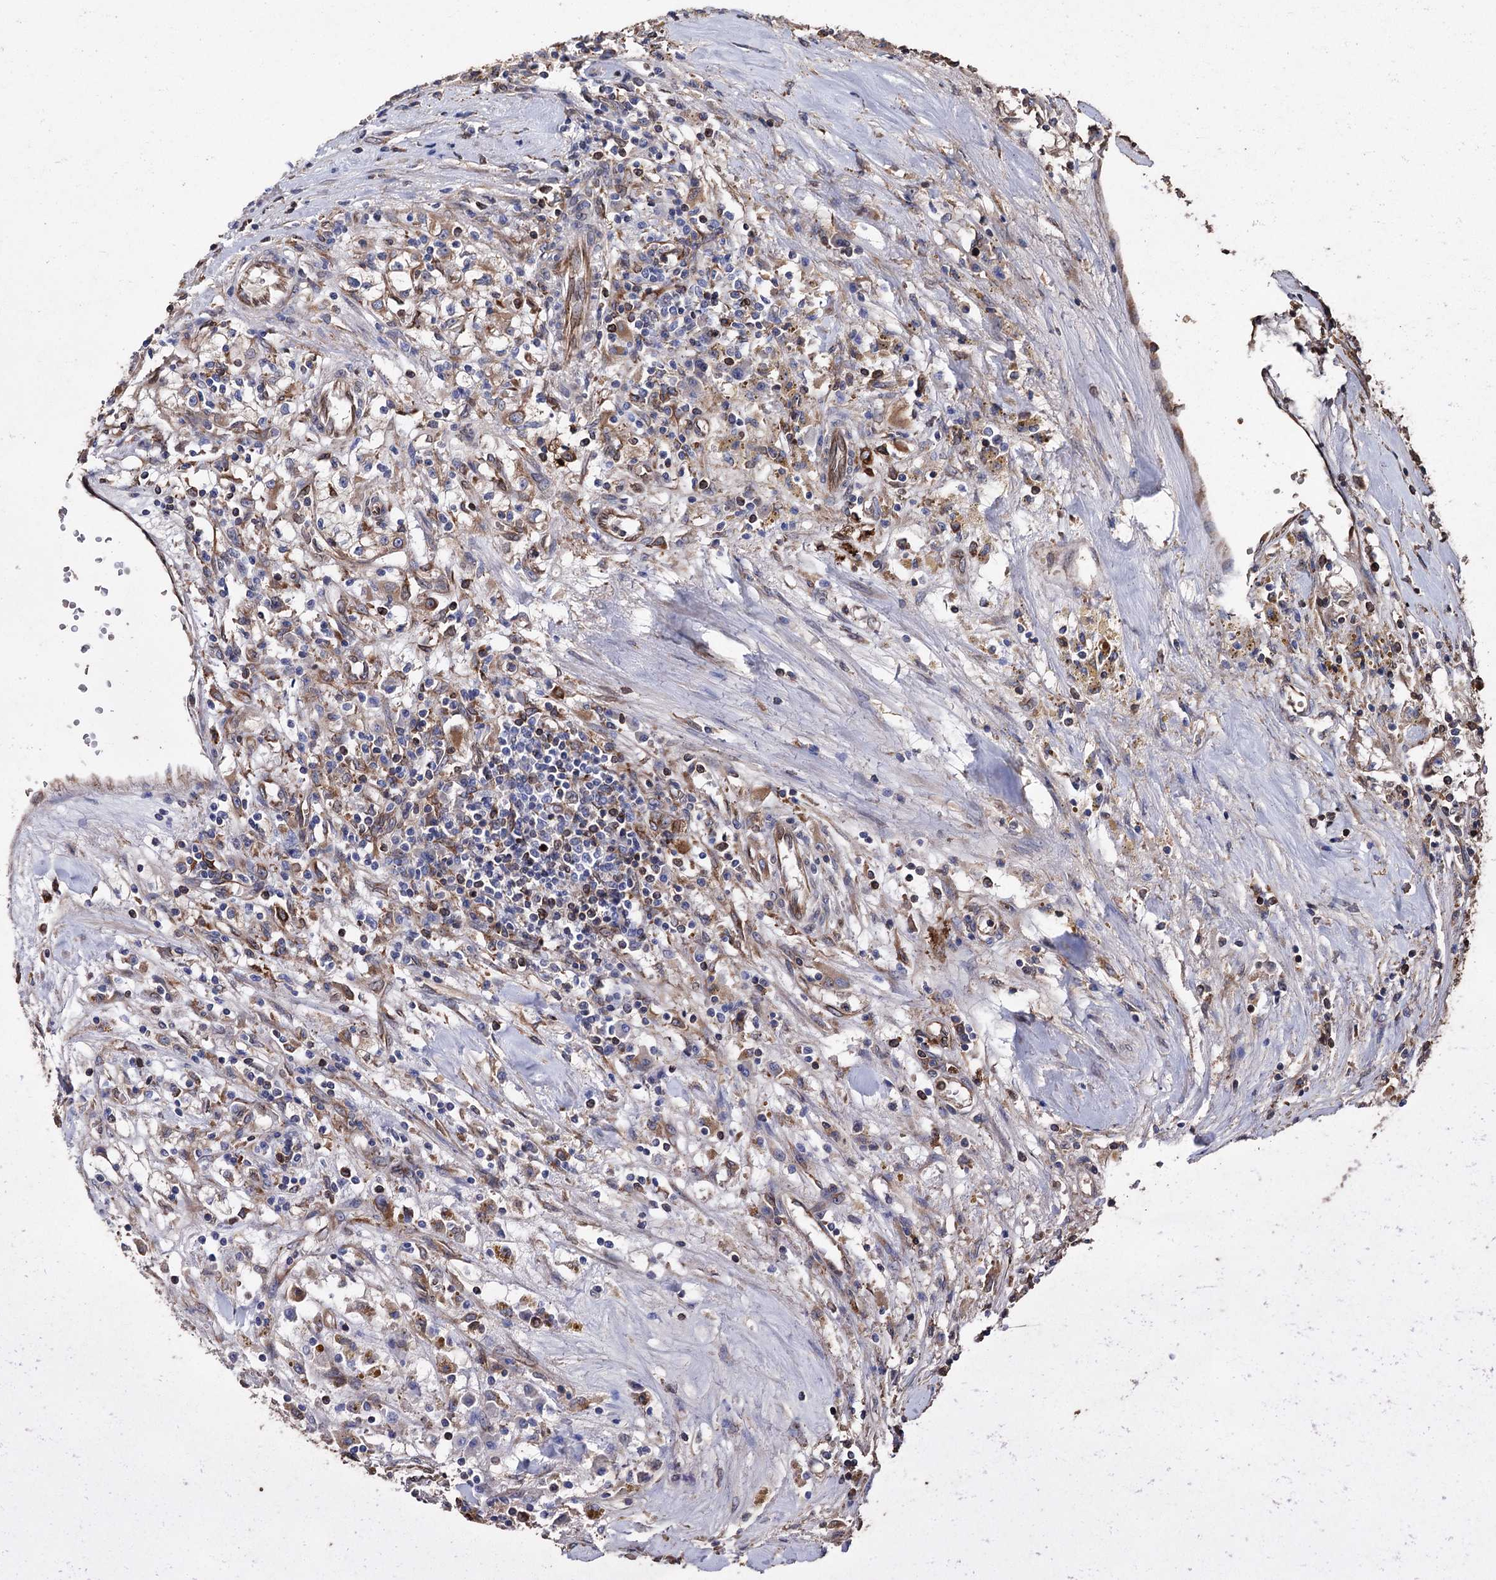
{"staining": {"intensity": "moderate", "quantity": "<25%", "location": "cytoplasmic/membranous"}, "tissue": "renal cancer", "cell_type": "Tumor cells", "image_type": "cancer", "snomed": [{"axis": "morphology", "description": "Adenocarcinoma, NOS"}, {"axis": "topography", "description": "Kidney"}], "caption": "Immunohistochemistry (IHC) of adenocarcinoma (renal) shows low levels of moderate cytoplasmic/membranous expression in about <25% of tumor cells.", "gene": "STING1", "patient": {"sex": "male", "age": 56}}